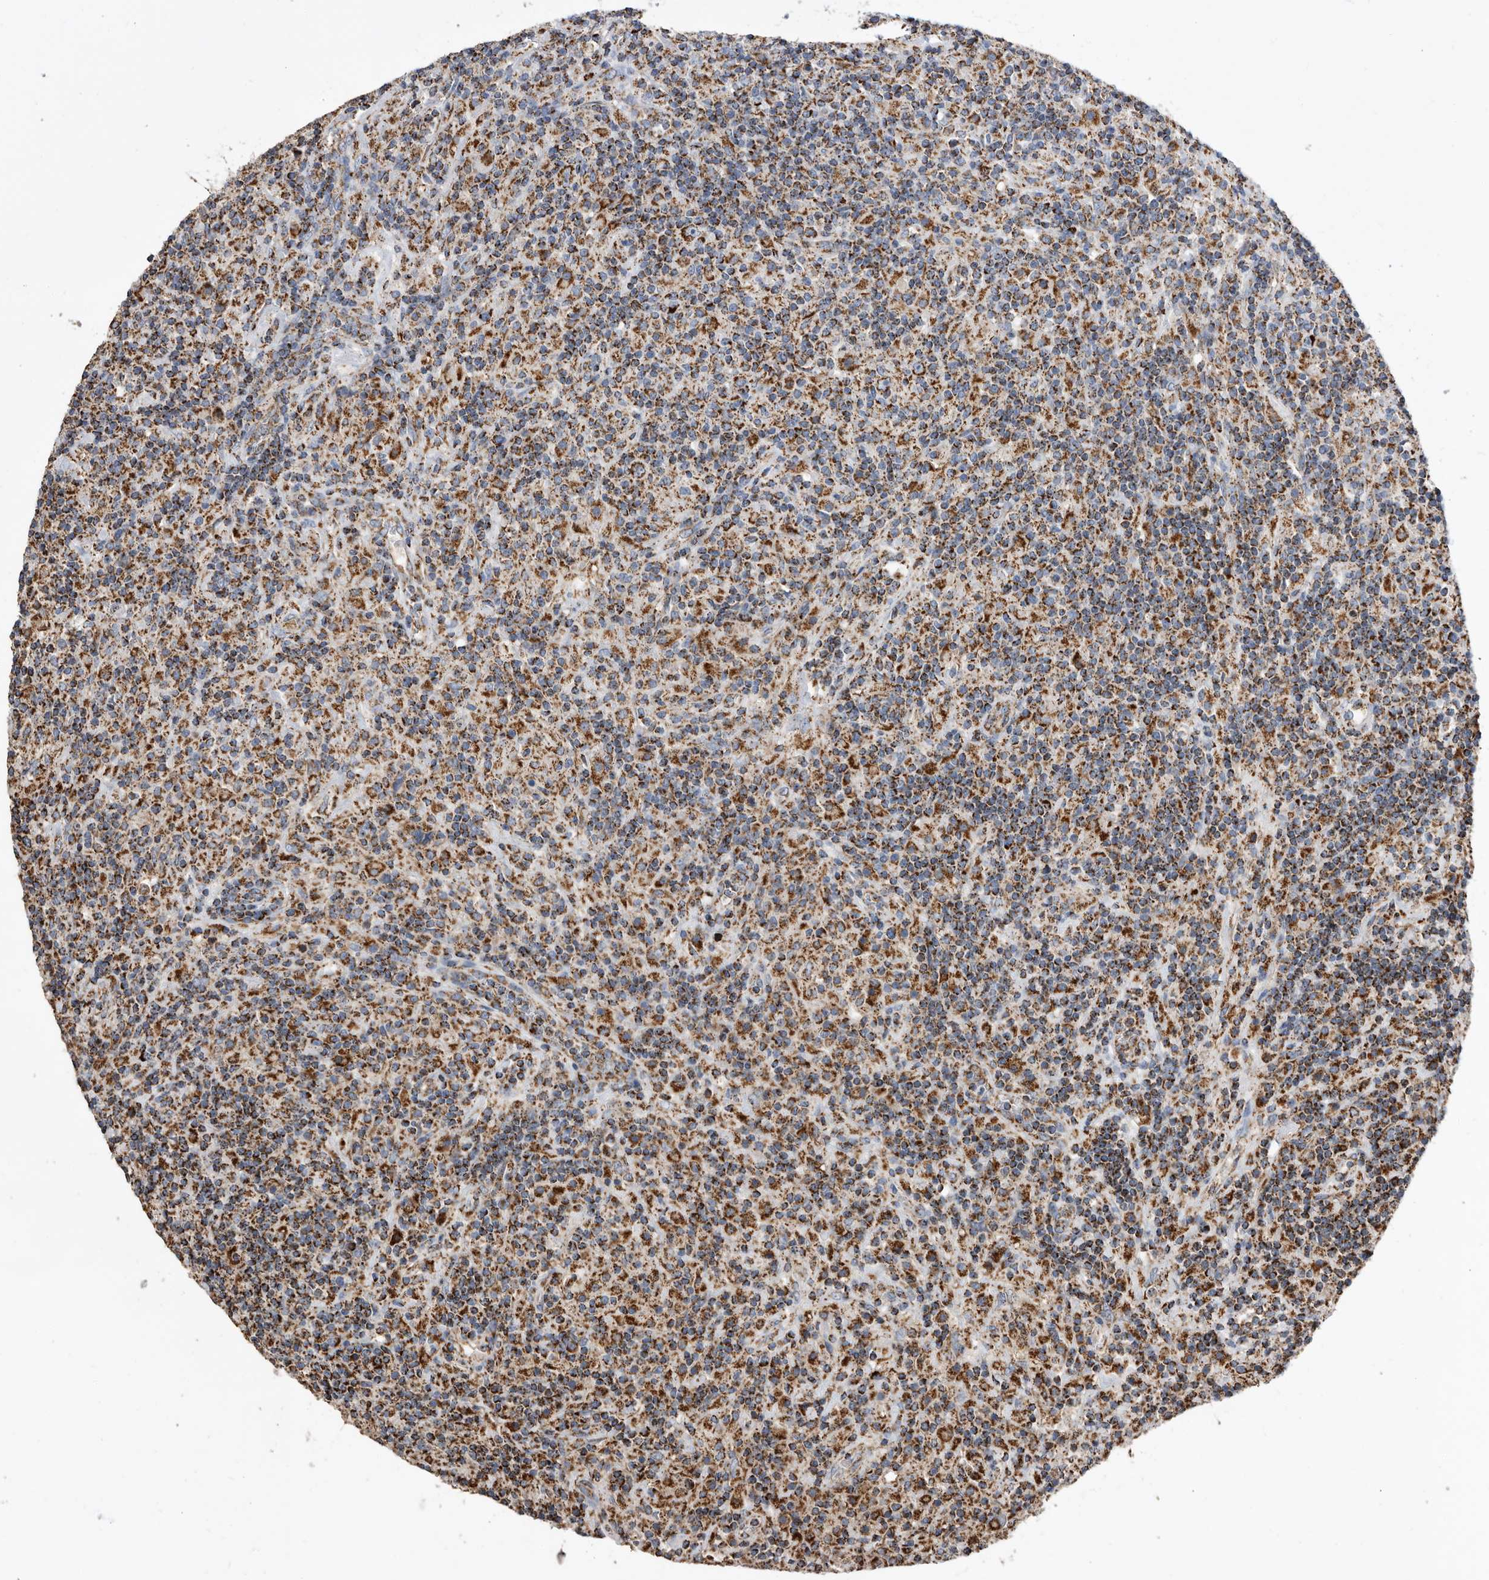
{"staining": {"intensity": "strong", "quantity": ">75%", "location": "cytoplasmic/membranous"}, "tissue": "lymphoma", "cell_type": "Tumor cells", "image_type": "cancer", "snomed": [{"axis": "morphology", "description": "Hodgkin's disease, NOS"}, {"axis": "topography", "description": "Lymph node"}], "caption": "Protein staining shows strong cytoplasmic/membranous expression in approximately >75% of tumor cells in Hodgkin's disease. Ihc stains the protein in brown and the nuclei are stained blue.", "gene": "WFDC1", "patient": {"sex": "male", "age": 70}}